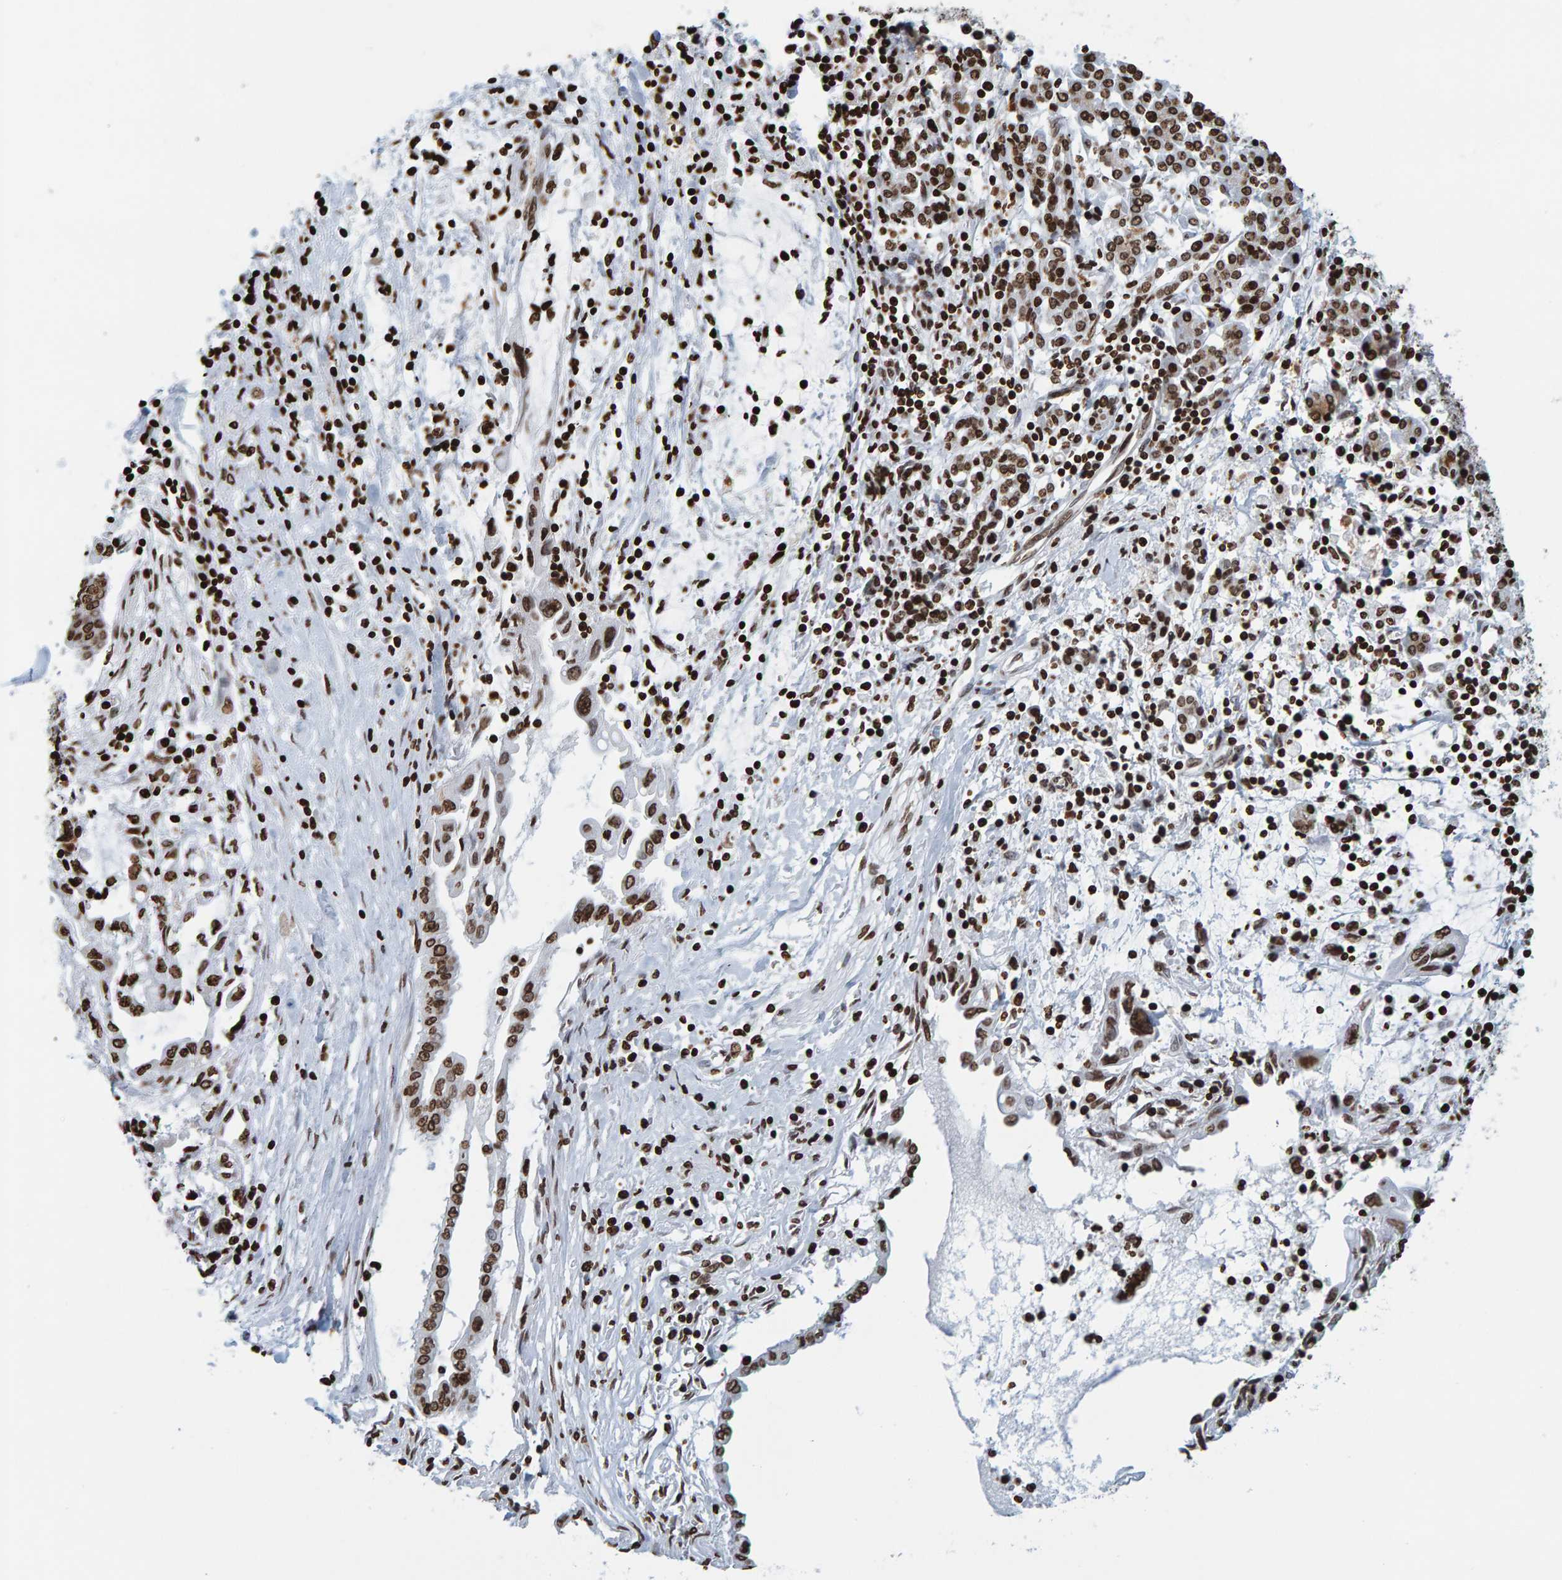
{"staining": {"intensity": "moderate", "quantity": ">75%", "location": "nuclear"}, "tissue": "pancreatic cancer", "cell_type": "Tumor cells", "image_type": "cancer", "snomed": [{"axis": "morphology", "description": "Adenocarcinoma, NOS"}, {"axis": "topography", "description": "Pancreas"}], "caption": "Brown immunohistochemical staining in human pancreatic adenocarcinoma reveals moderate nuclear staining in approximately >75% of tumor cells.", "gene": "BRF2", "patient": {"sex": "female", "age": 57}}